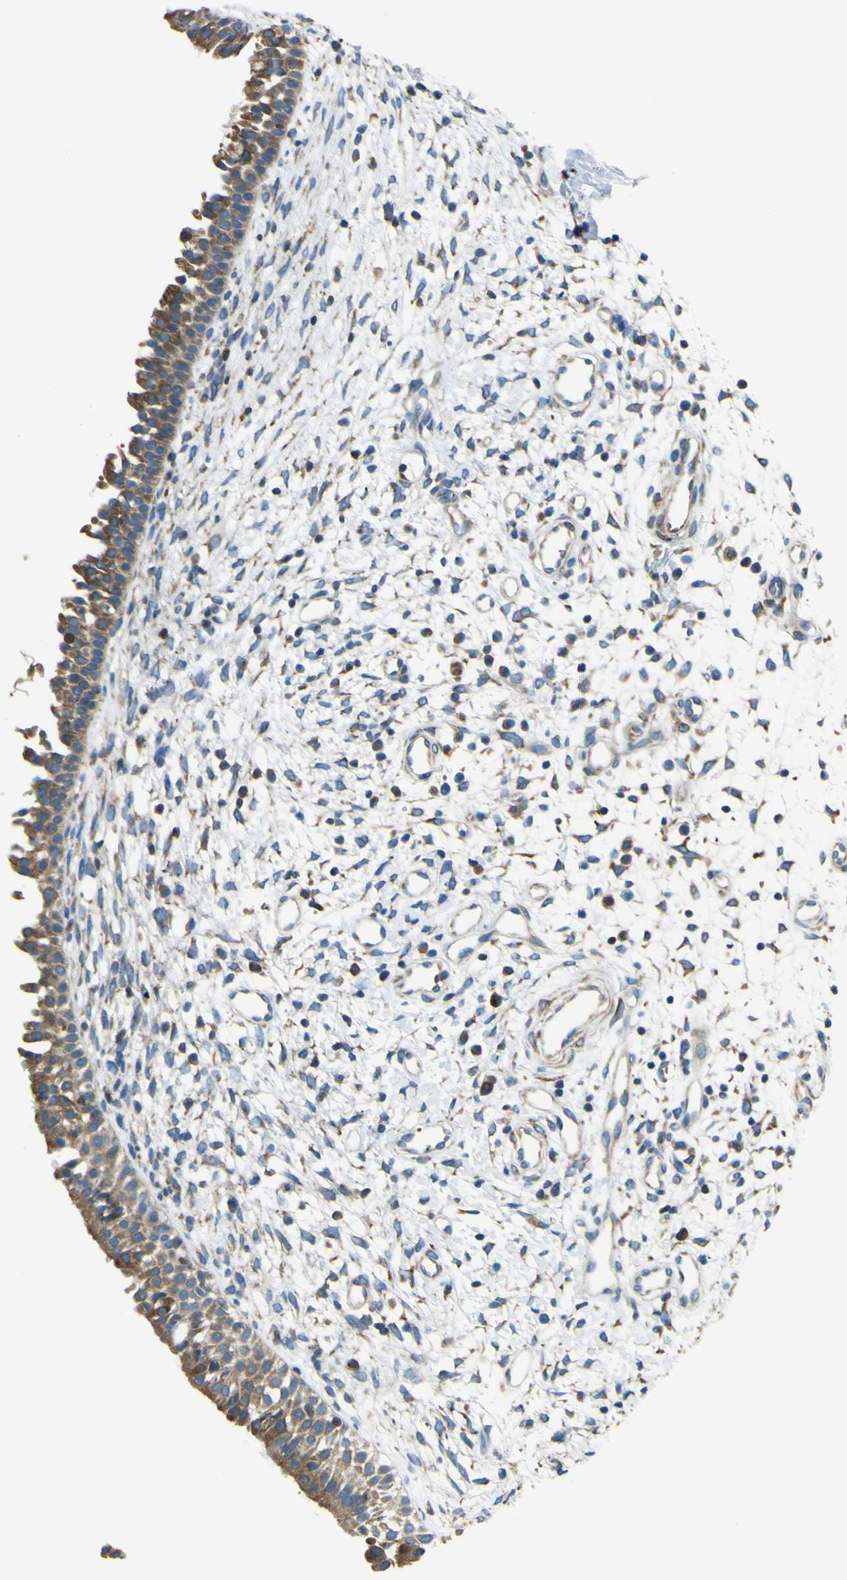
{"staining": {"intensity": "moderate", "quantity": ">75%", "location": "cytoplasmic/membranous"}, "tissue": "nasopharynx", "cell_type": "Respiratory epithelial cells", "image_type": "normal", "snomed": [{"axis": "morphology", "description": "Normal tissue, NOS"}, {"axis": "topography", "description": "Nasopharynx"}], "caption": "Nasopharynx stained with DAB IHC exhibits medium levels of moderate cytoplasmic/membranous positivity in about >75% of respiratory epithelial cells.", "gene": "STIM1", "patient": {"sex": "male", "age": 22}}